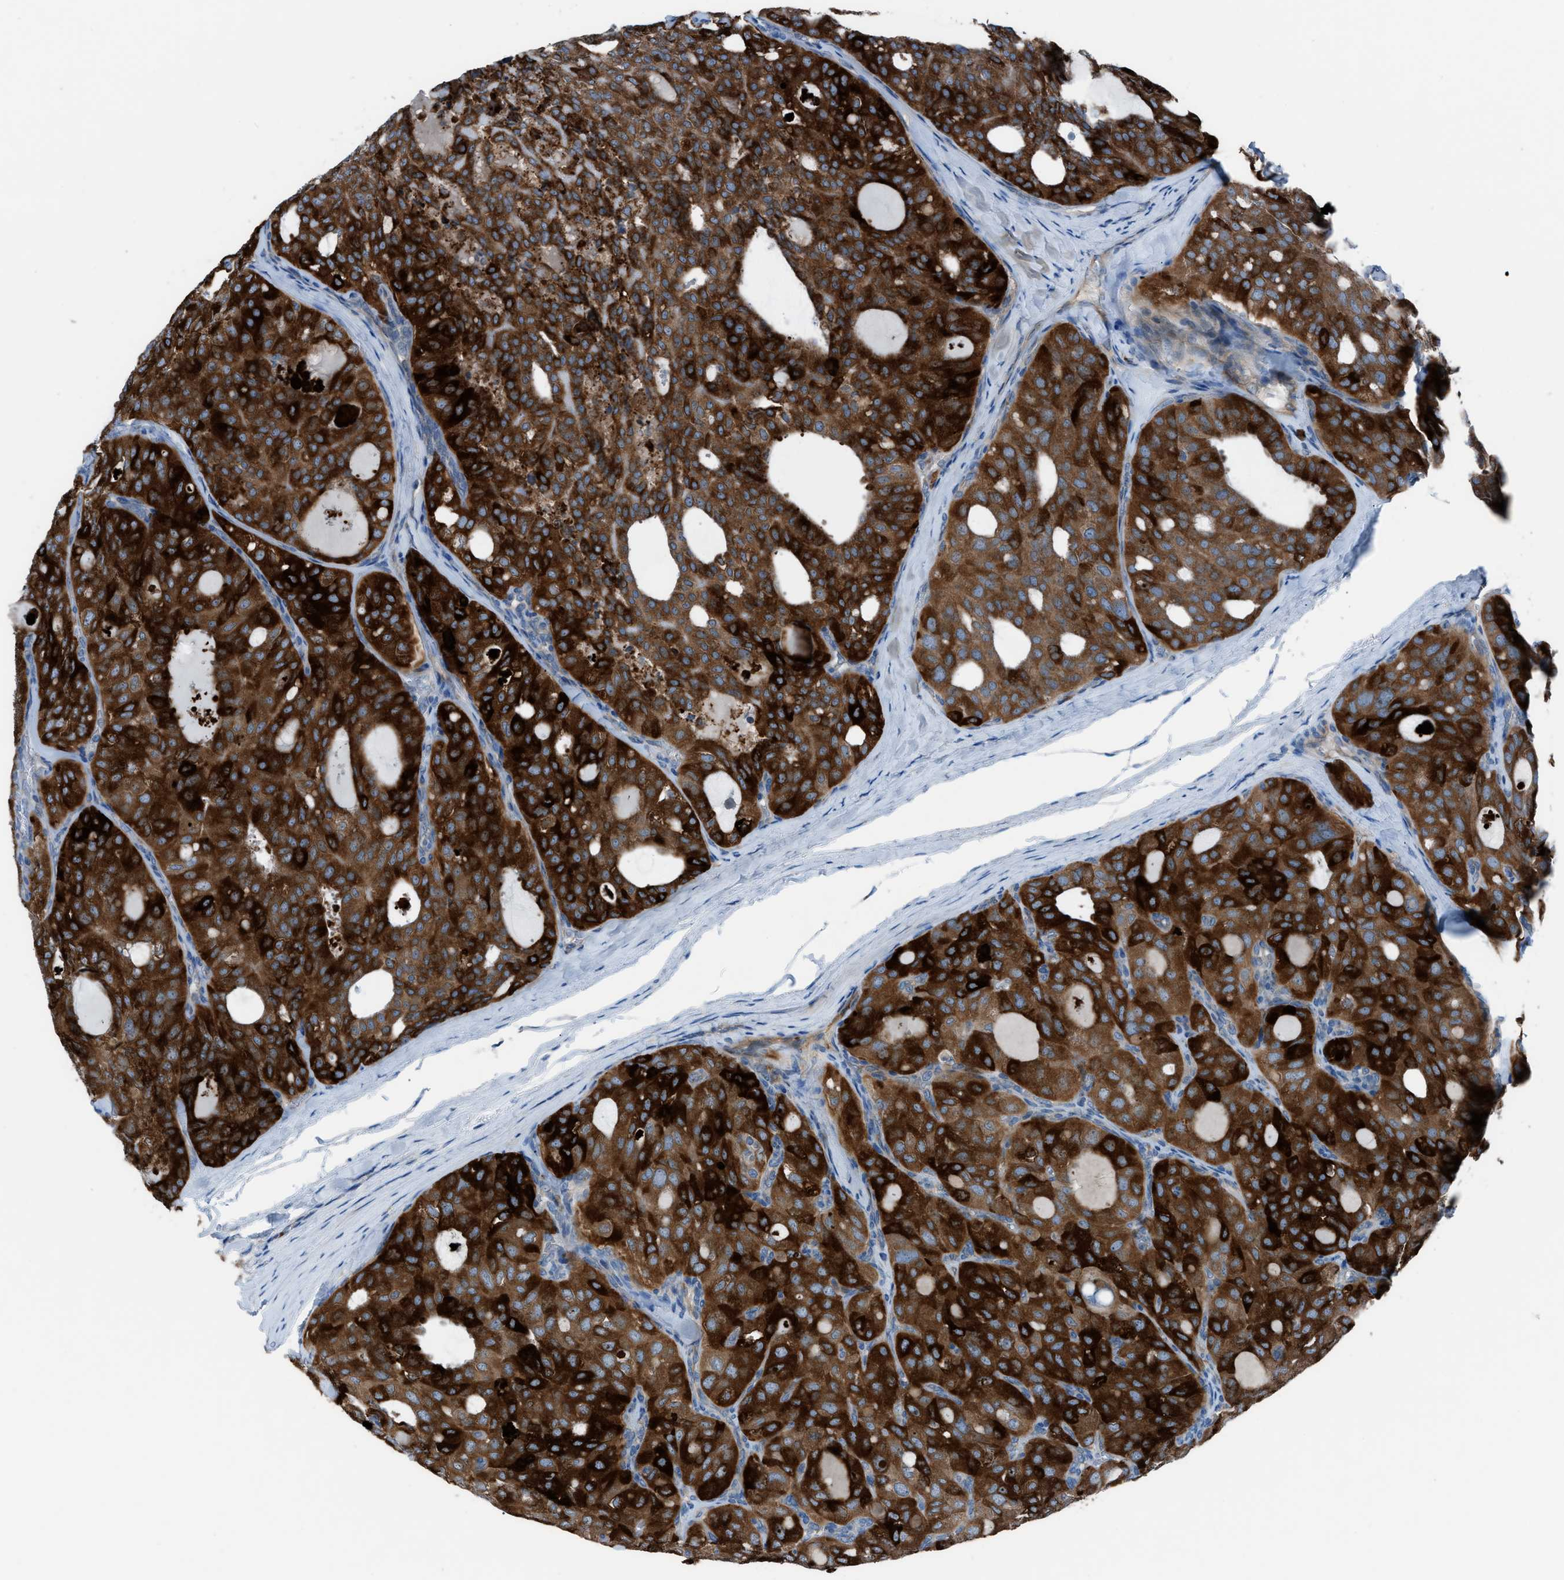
{"staining": {"intensity": "strong", "quantity": ">75%", "location": "cytoplasmic/membranous"}, "tissue": "thyroid cancer", "cell_type": "Tumor cells", "image_type": "cancer", "snomed": [{"axis": "morphology", "description": "Follicular adenoma carcinoma, NOS"}, {"axis": "topography", "description": "Thyroid gland"}], "caption": "Strong cytoplasmic/membranous positivity is appreciated in about >75% of tumor cells in thyroid follicular adenoma carcinoma.", "gene": "HEG1", "patient": {"sex": "male", "age": 75}}